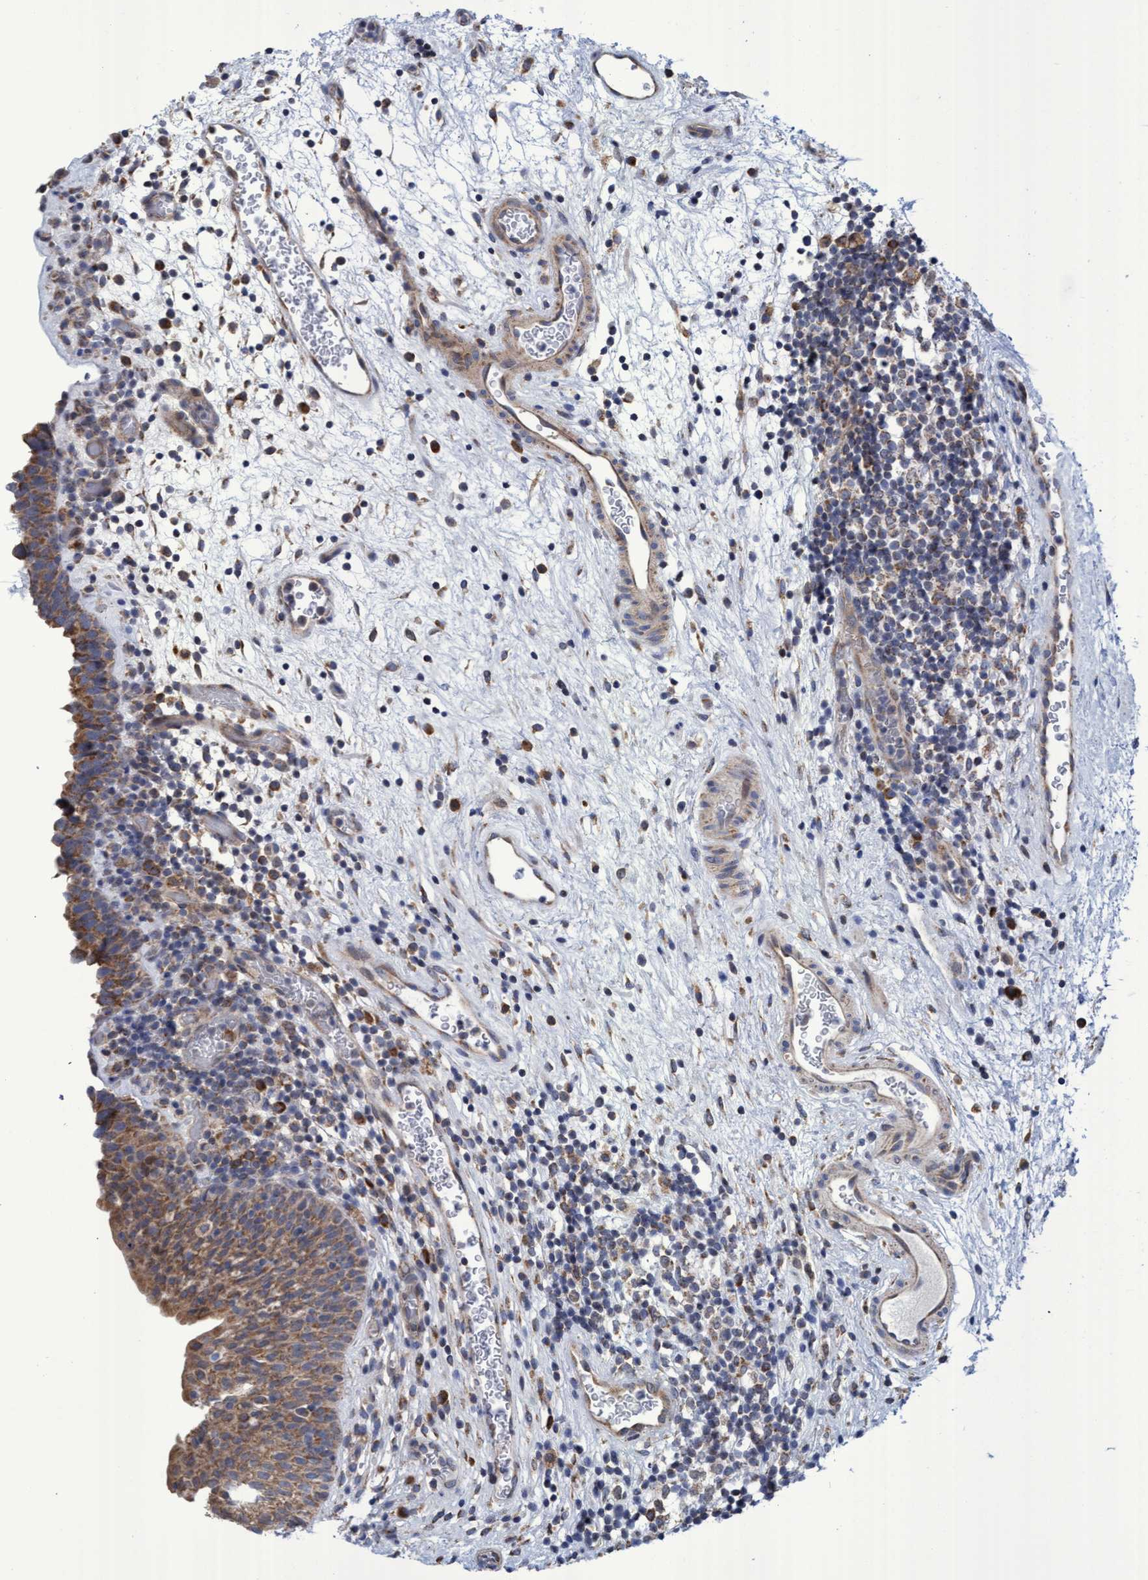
{"staining": {"intensity": "moderate", "quantity": ">75%", "location": "cytoplasmic/membranous"}, "tissue": "urinary bladder", "cell_type": "Urothelial cells", "image_type": "normal", "snomed": [{"axis": "morphology", "description": "Normal tissue, NOS"}, {"axis": "topography", "description": "Urinary bladder"}], "caption": "This histopathology image demonstrates benign urinary bladder stained with IHC to label a protein in brown. The cytoplasmic/membranous of urothelial cells show moderate positivity for the protein. Nuclei are counter-stained blue.", "gene": "NAT16", "patient": {"sex": "male", "age": 37}}